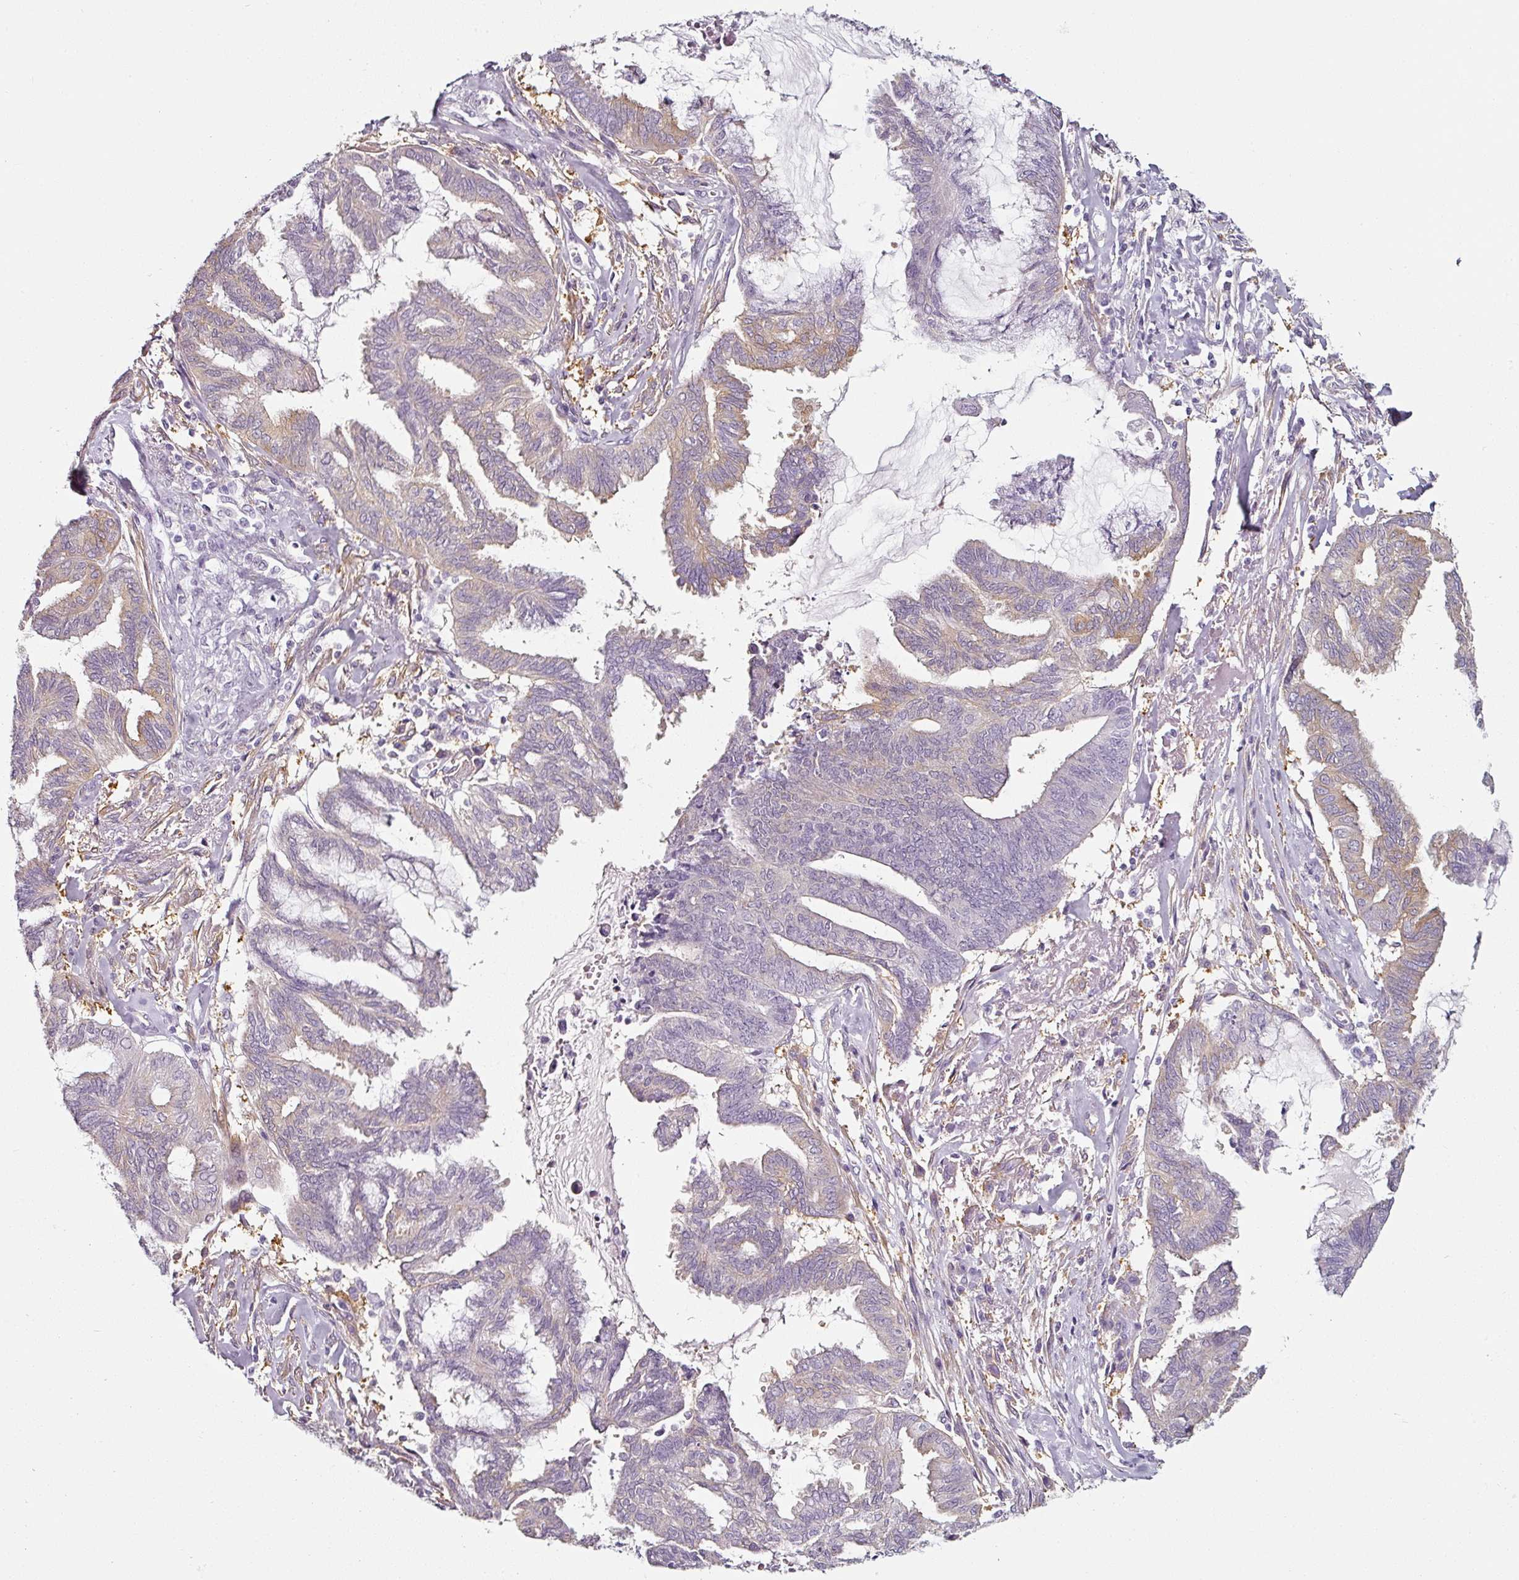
{"staining": {"intensity": "weak", "quantity": "25%-75%", "location": "cytoplasmic/membranous"}, "tissue": "endometrial cancer", "cell_type": "Tumor cells", "image_type": "cancer", "snomed": [{"axis": "morphology", "description": "Adenocarcinoma, NOS"}, {"axis": "topography", "description": "Endometrium"}], "caption": "An image of human endometrial cancer stained for a protein reveals weak cytoplasmic/membranous brown staining in tumor cells.", "gene": "CAP2", "patient": {"sex": "female", "age": 86}}